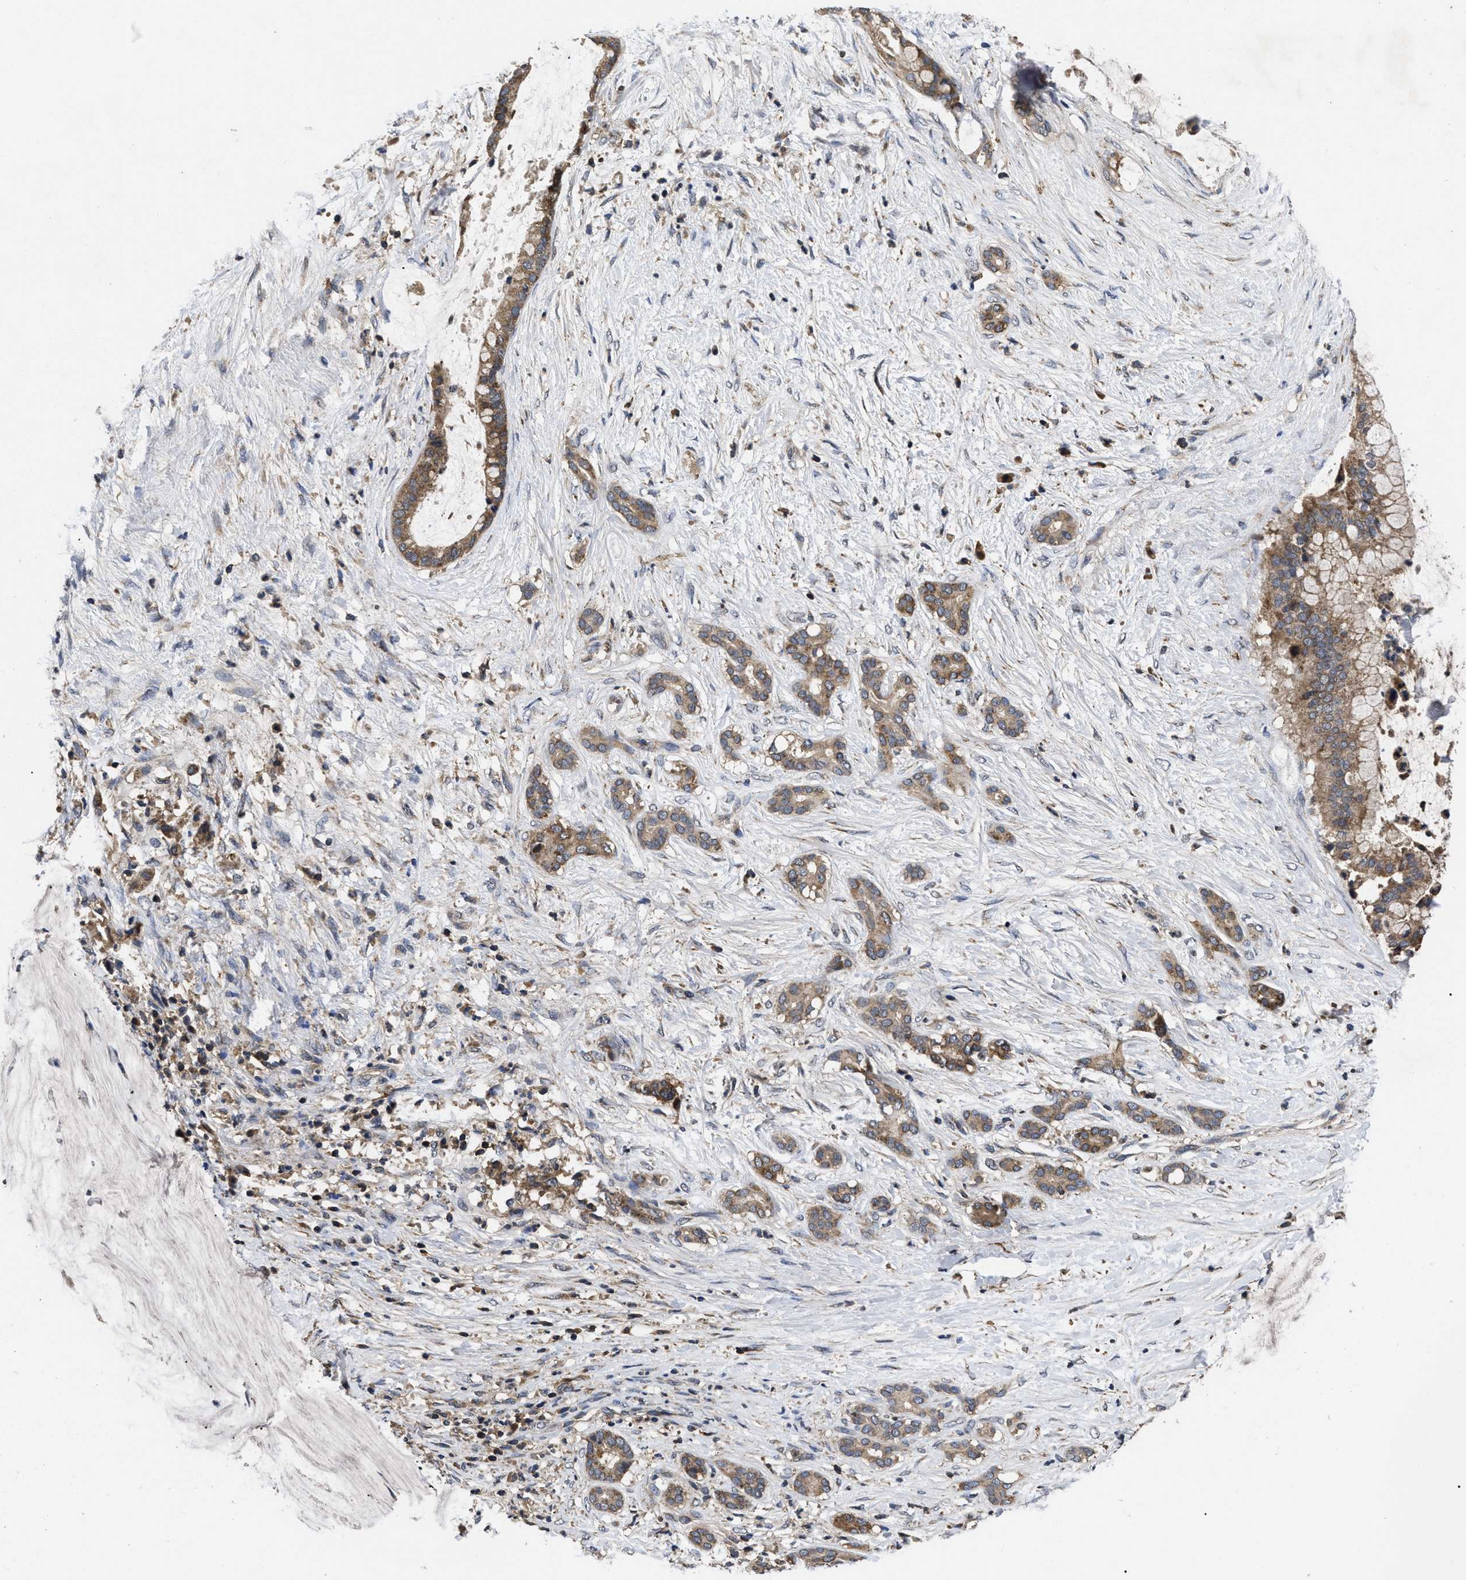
{"staining": {"intensity": "moderate", "quantity": ">75%", "location": "cytoplasmic/membranous"}, "tissue": "pancreatic cancer", "cell_type": "Tumor cells", "image_type": "cancer", "snomed": [{"axis": "morphology", "description": "Adenocarcinoma, NOS"}, {"axis": "topography", "description": "Pancreas"}], "caption": "Immunohistochemistry of pancreatic cancer exhibits medium levels of moderate cytoplasmic/membranous expression in about >75% of tumor cells.", "gene": "LRRC3", "patient": {"sex": "male", "age": 41}}